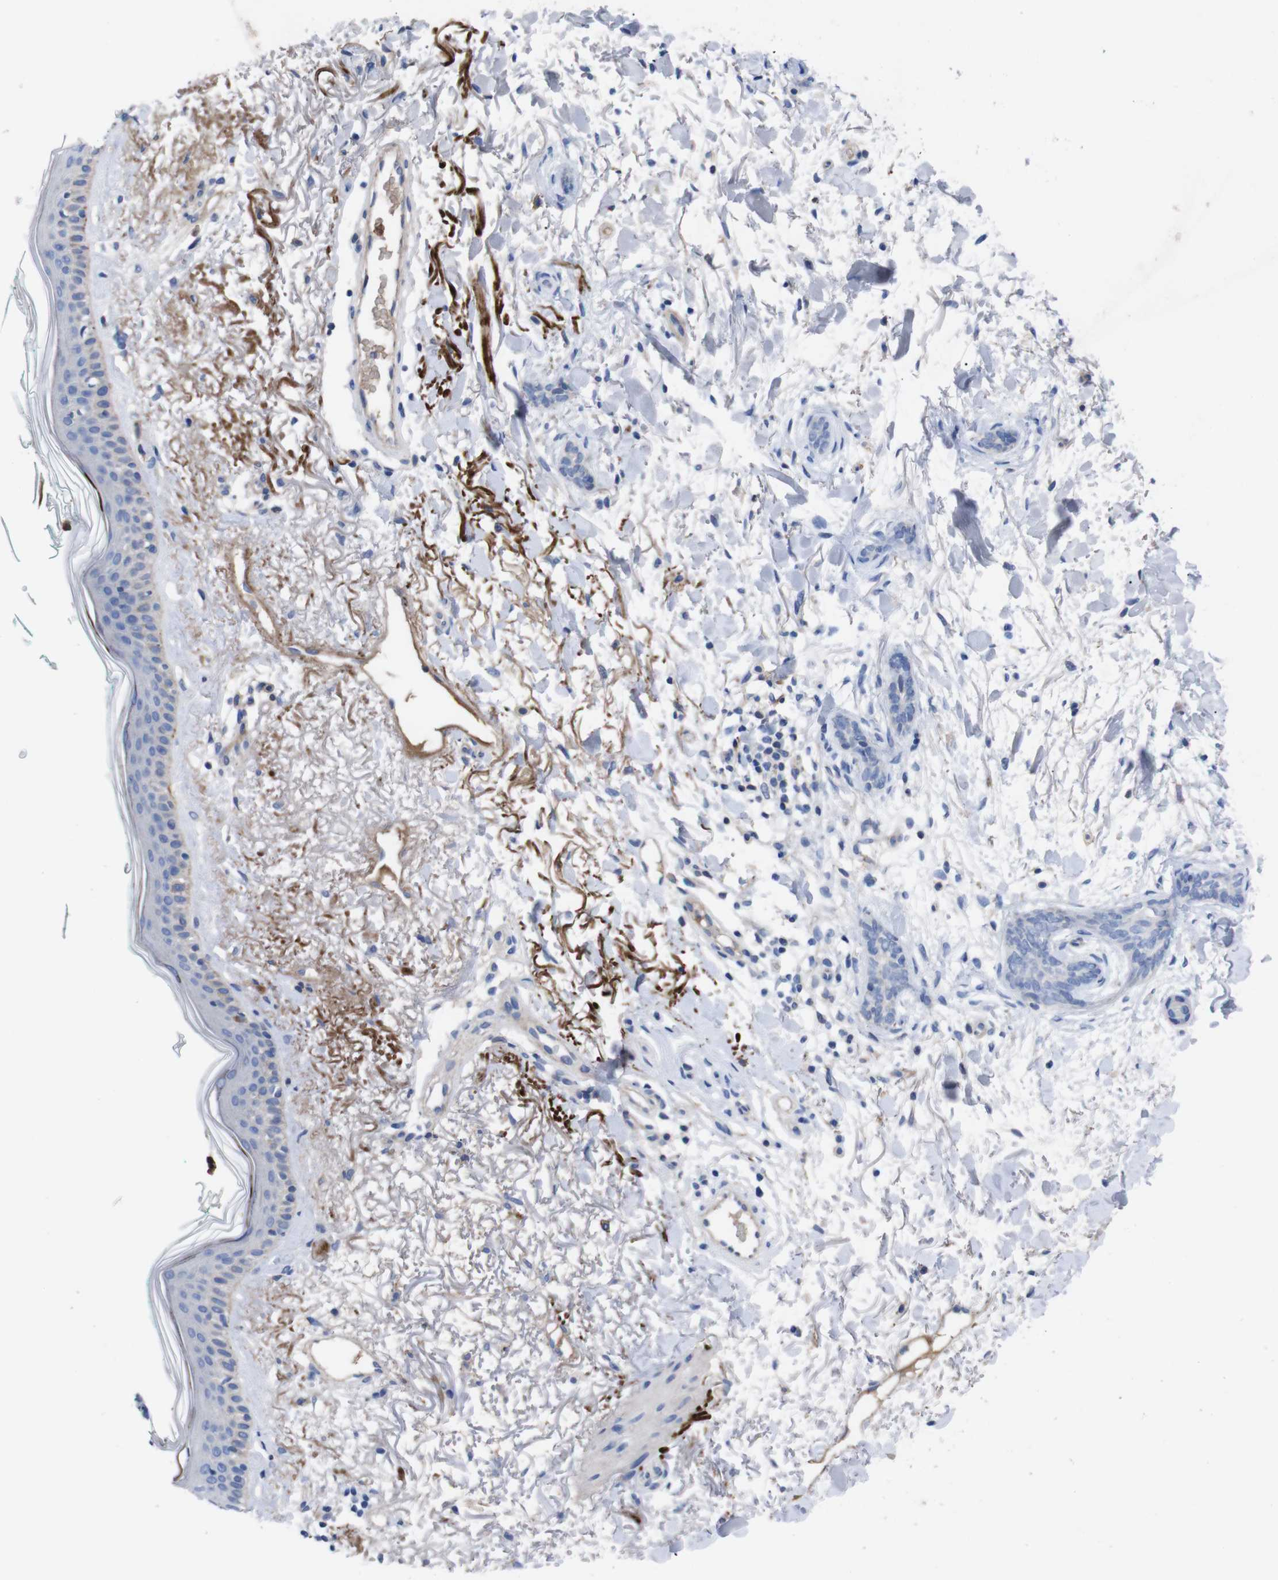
{"staining": {"intensity": "negative", "quantity": "none", "location": "none"}, "tissue": "skin cancer", "cell_type": "Tumor cells", "image_type": "cancer", "snomed": [{"axis": "morphology", "description": "Basal cell carcinoma"}, {"axis": "morphology", "description": "Adnexal tumor, benign"}, {"axis": "topography", "description": "Skin"}], "caption": "Protein analysis of skin benign adnexal tumor demonstrates no significant expression in tumor cells.", "gene": "C5AR1", "patient": {"sex": "female", "age": 42}}